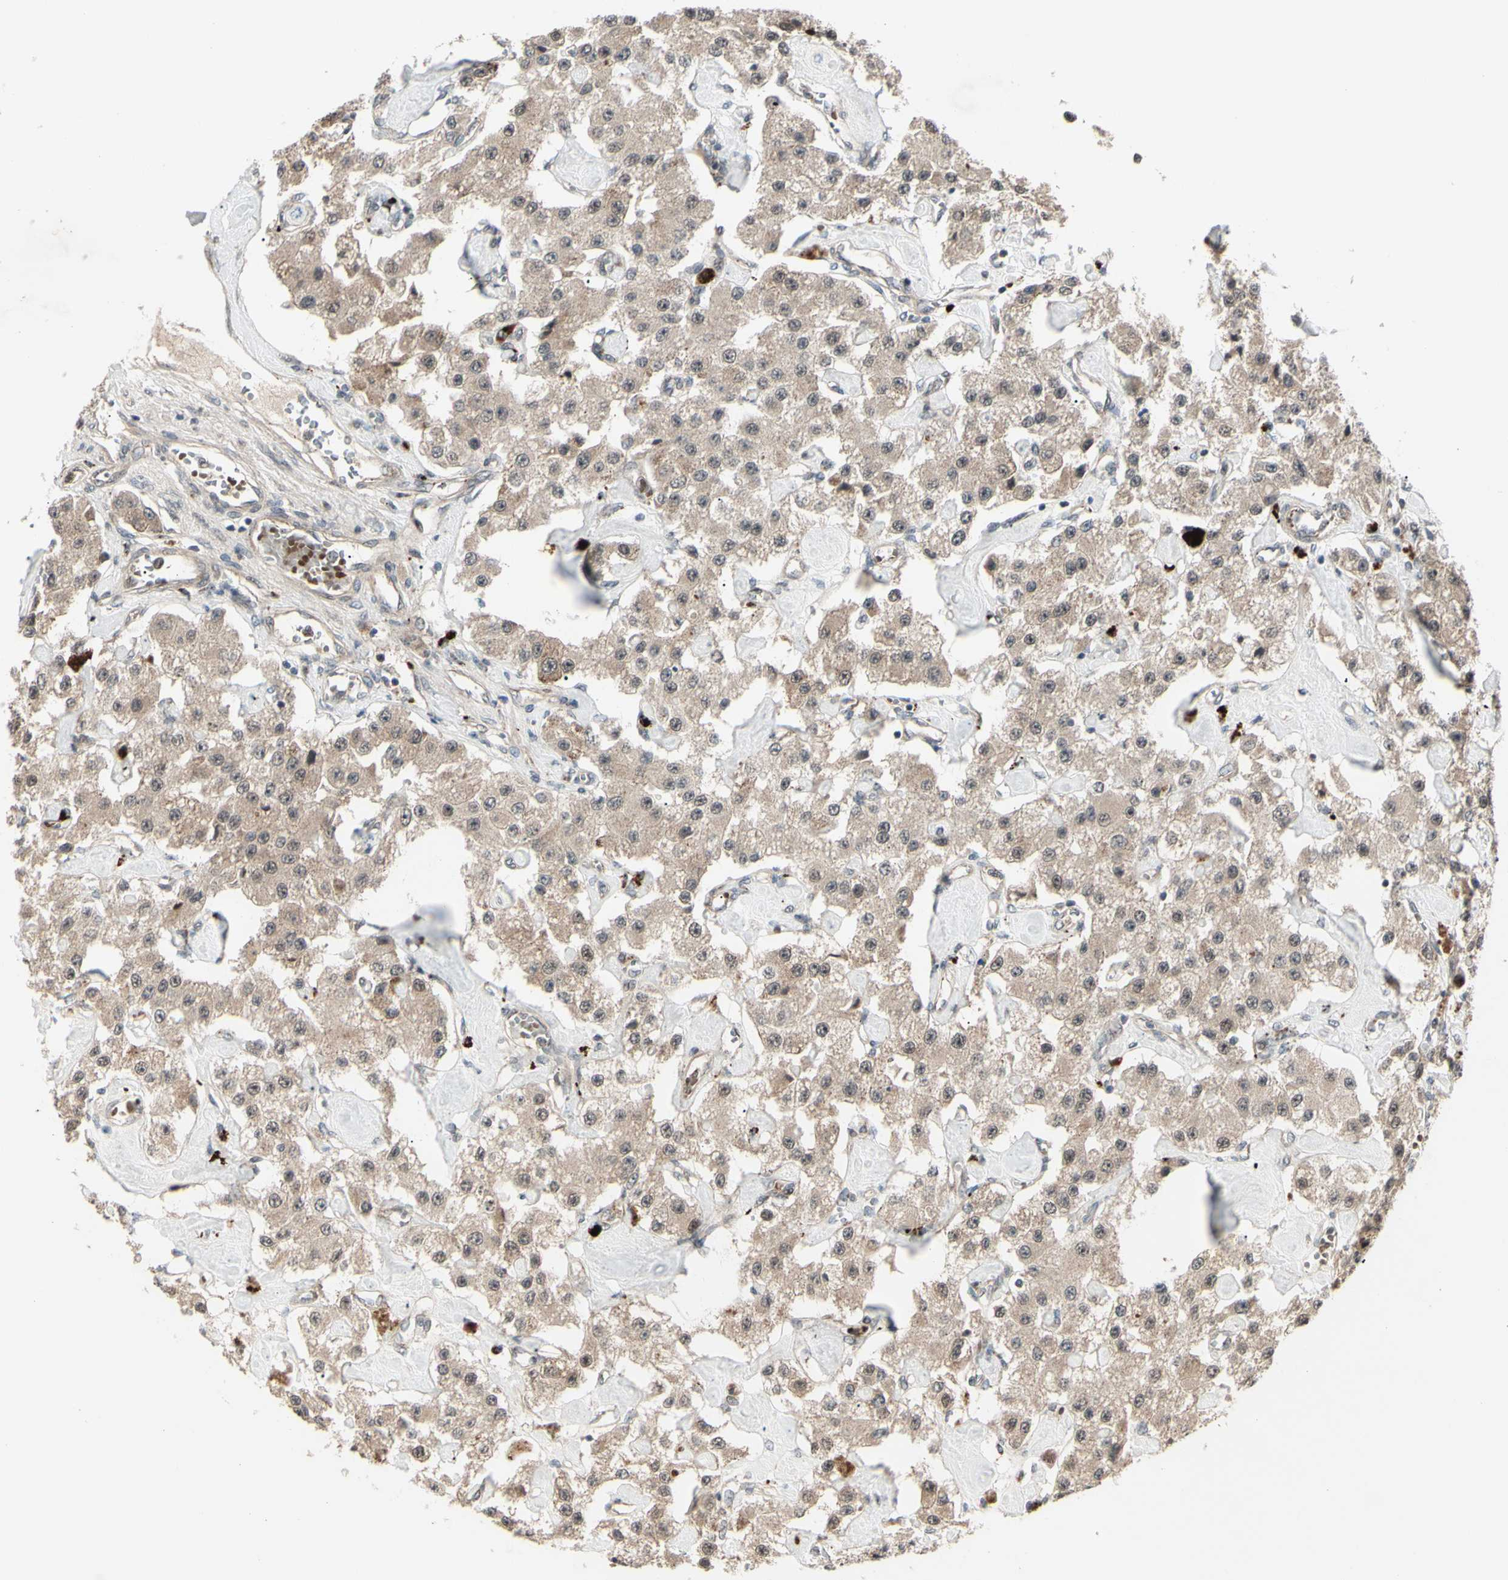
{"staining": {"intensity": "weak", "quantity": ">75%", "location": "cytoplasmic/membranous"}, "tissue": "carcinoid", "cell_type": "Tumor cells", "image_type": "cancer", "snomed": [{"axis": "morphology", "description": "Carcinoid, malignant, NOS"}, {"axis": "topography", "description": "Pancreas"}], "caption": "Immunohistochemical staining of human carcinoid displays low levels of weak cytoplasmic/membranous protein staining in approximately >75% of tumor cells.", "gene": "MLF2", "patient": {"sex": "male", "age": 41}}